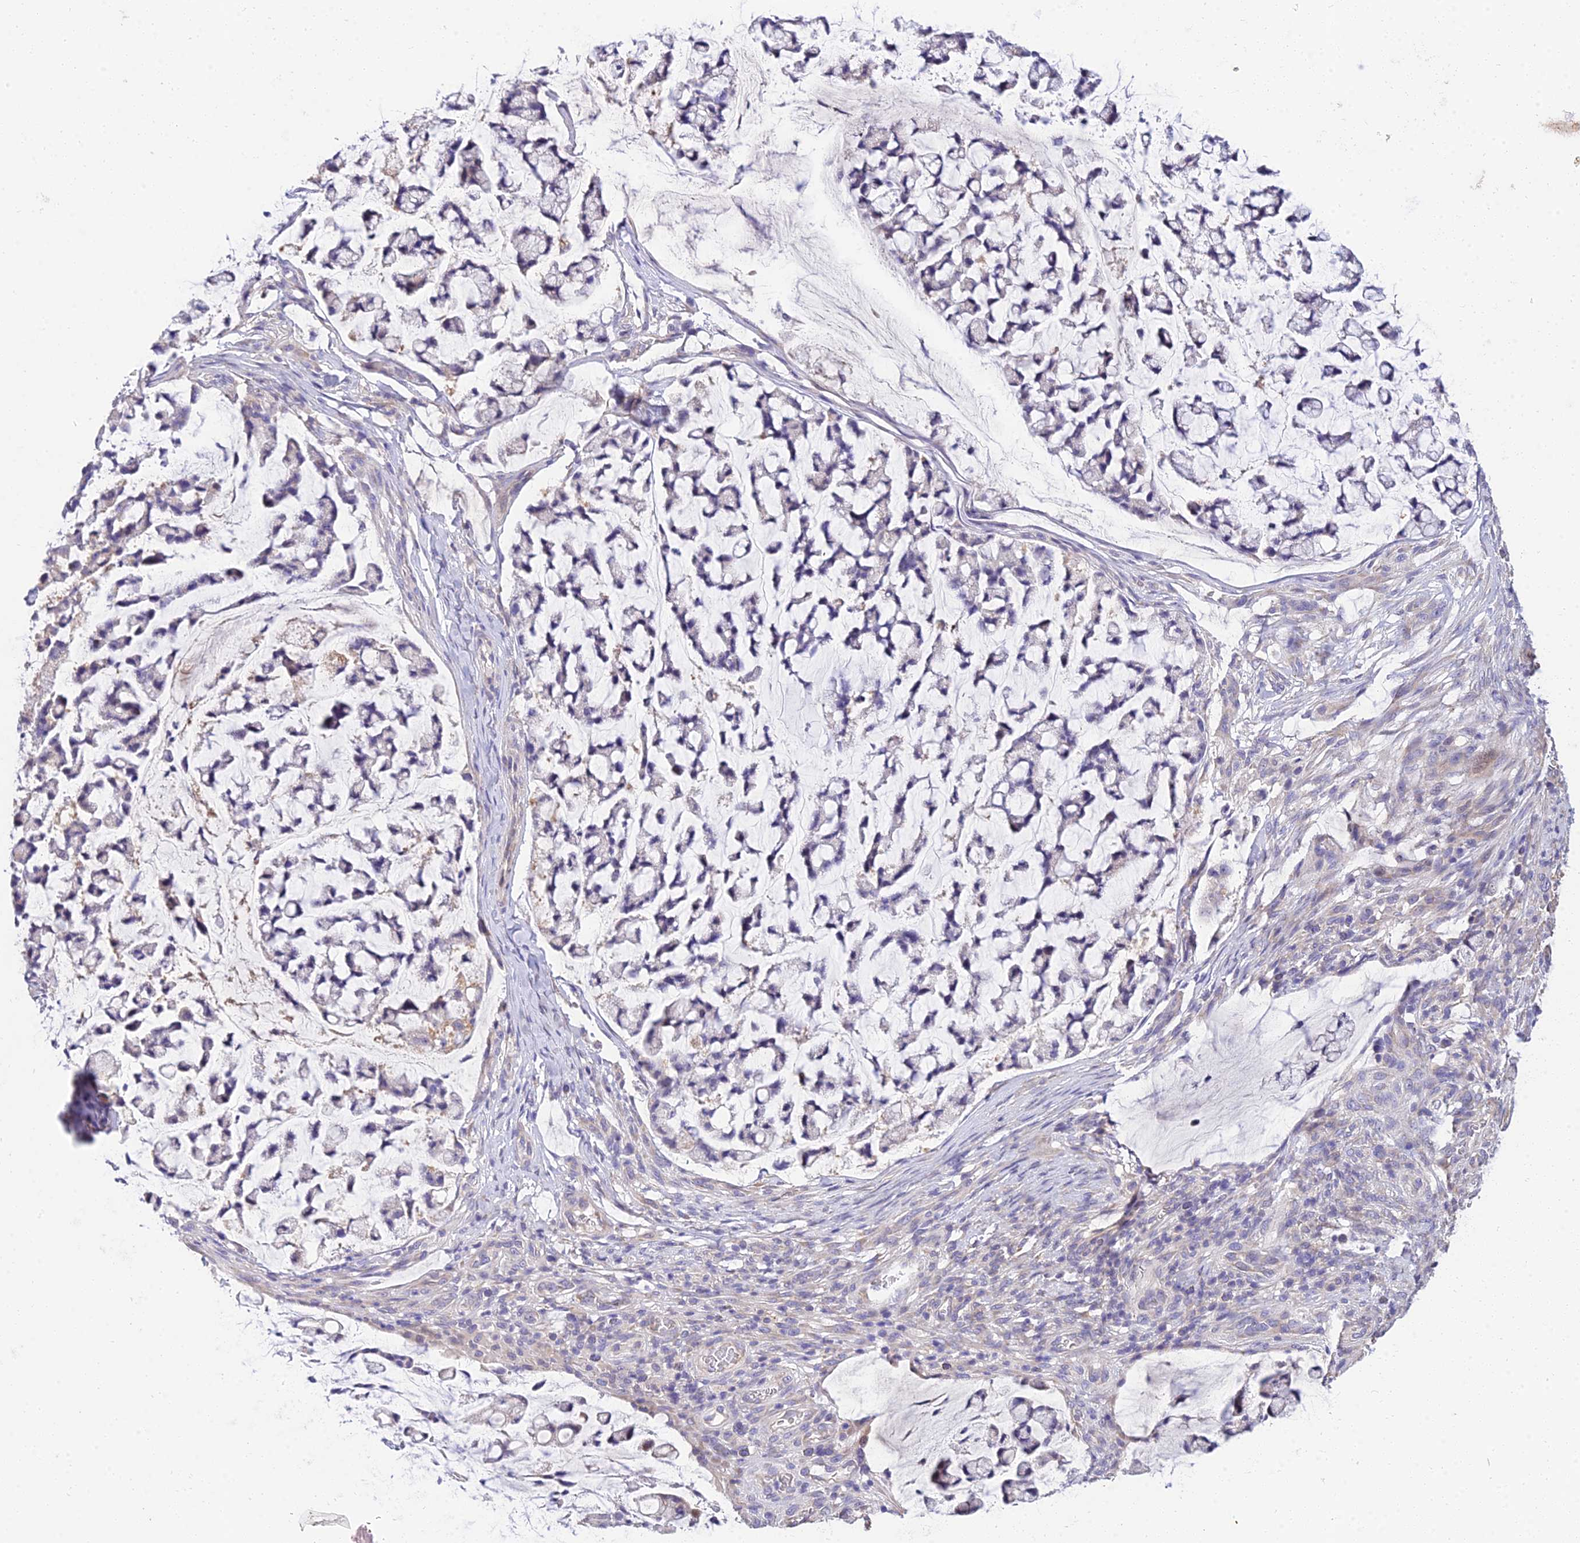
{"staining": {"intensity": "negative", "quantity": "none", "location": "none"}, "tissue": "stomach cancer", "cell_type": "Tumor cells", "image_type": "cancer", "snomed": [{"axis": "morphology", "description": "Adenocarcinoma, NOS"}, {"axis": "topography", "description": "Stomach, lower"}], "caption": "The immunohistochemistry image has no significant staining in tumor cells of stomach cancer (adenocarcinoma) tissue.", "gene": "ARL8B", "patient": {"sex": "male", "age": 67}}